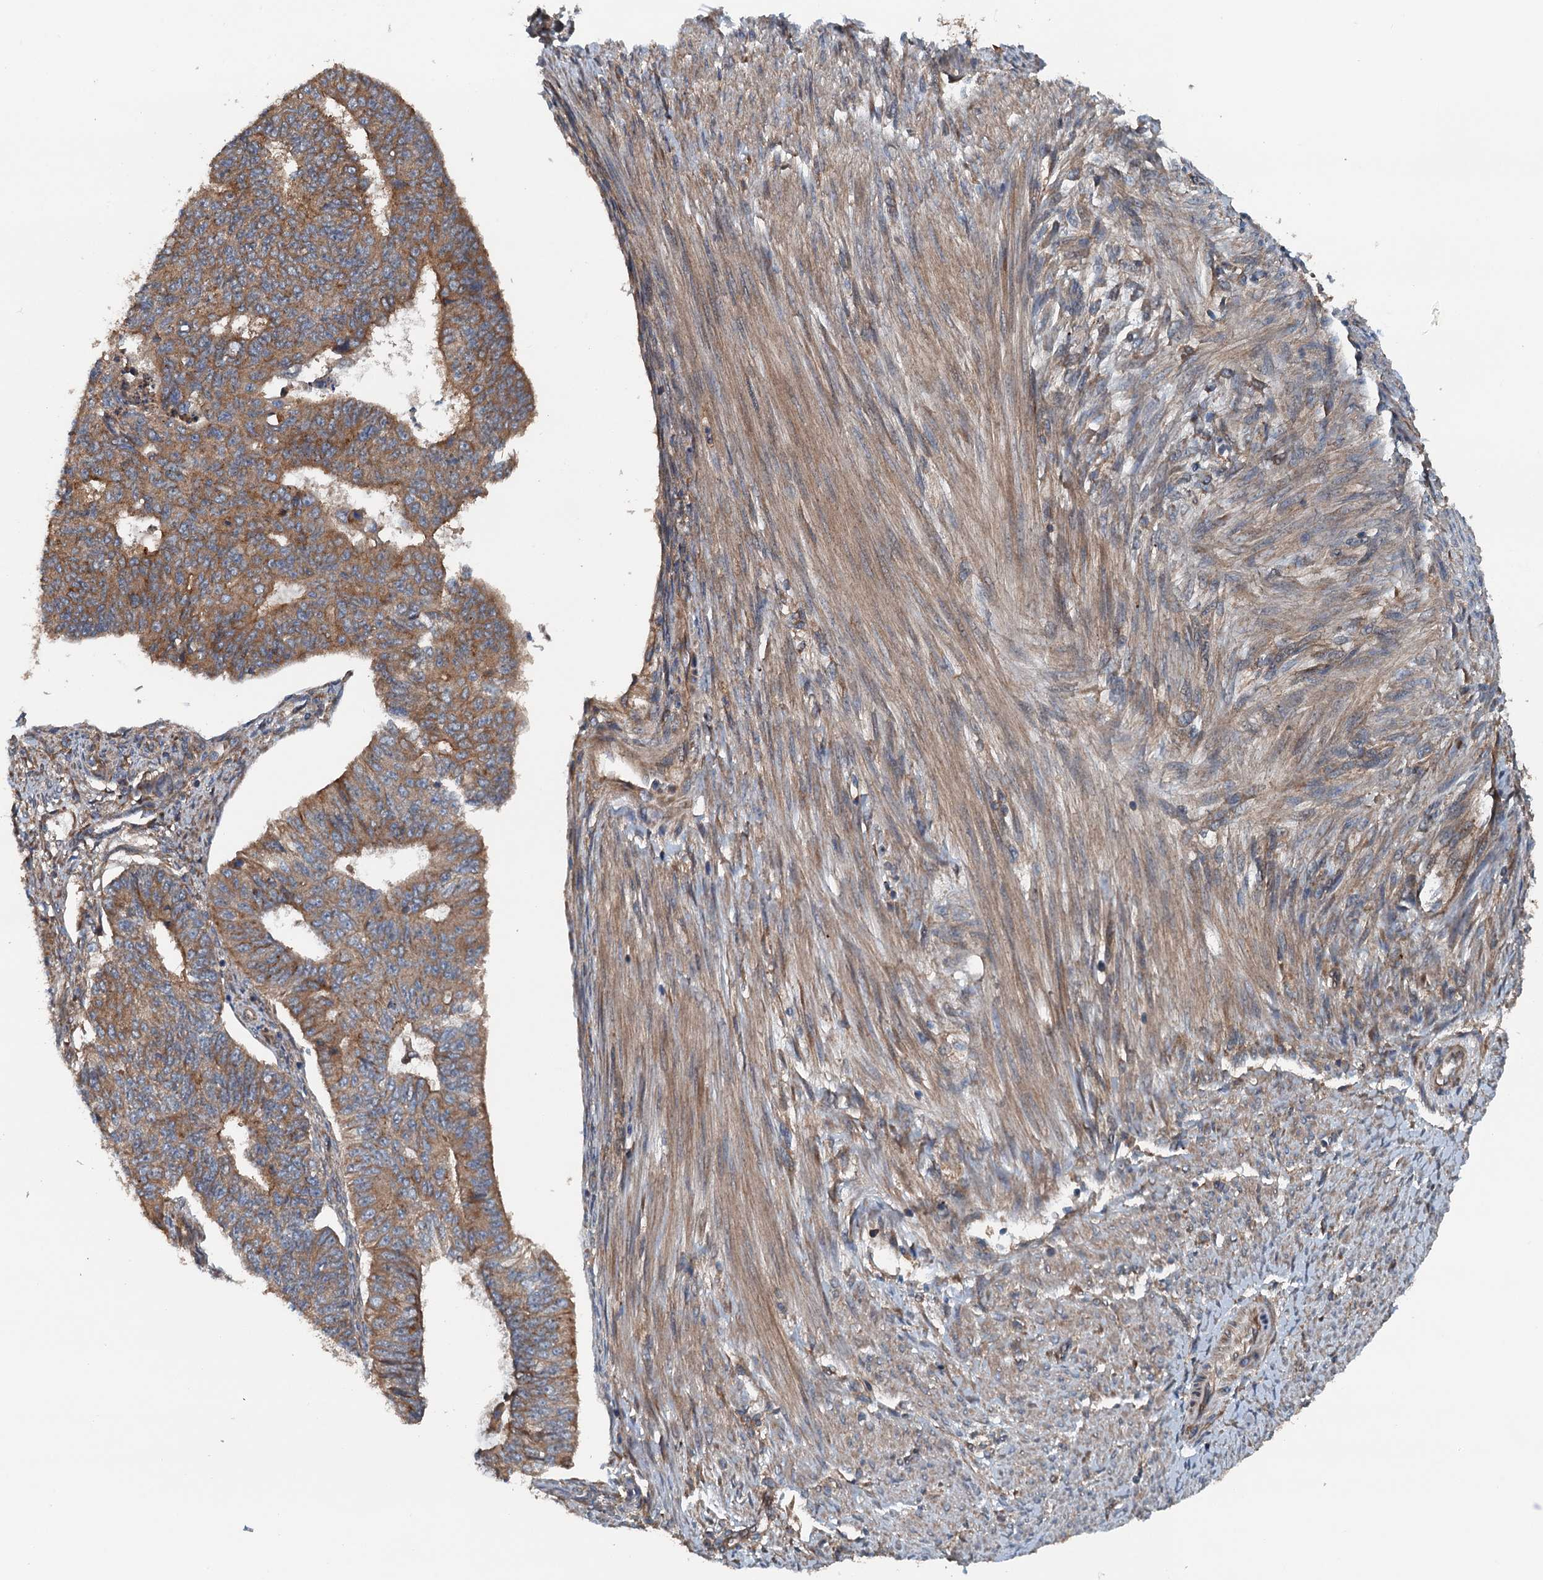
{"staining": {"intensity": "moderate", "quantity": "25%-75%", "location": "cytoplasmic/membranous"}, "tissue": "endometrial cancer", "cell_type": "Tumor cells", "image_type": "cancer", "snomed": [{"axis": "morphology", "description": "Adenocarcinoma, NOS"}, {"axis": "topography", "description": "Endometrium"}], "caption": "Immunohistochemistry micrograph of neoplastic tissue: endometrial adenocarcinoma stained using immunohistochemistry displays medium levels of moderate protein expression localized specifically in the cytoplasmic/membranous of tumor cells, appearing as a cytoplasmic/membranous brown color.", "gene": "COG3", "patient": {"sex": "female", "age": 32}}